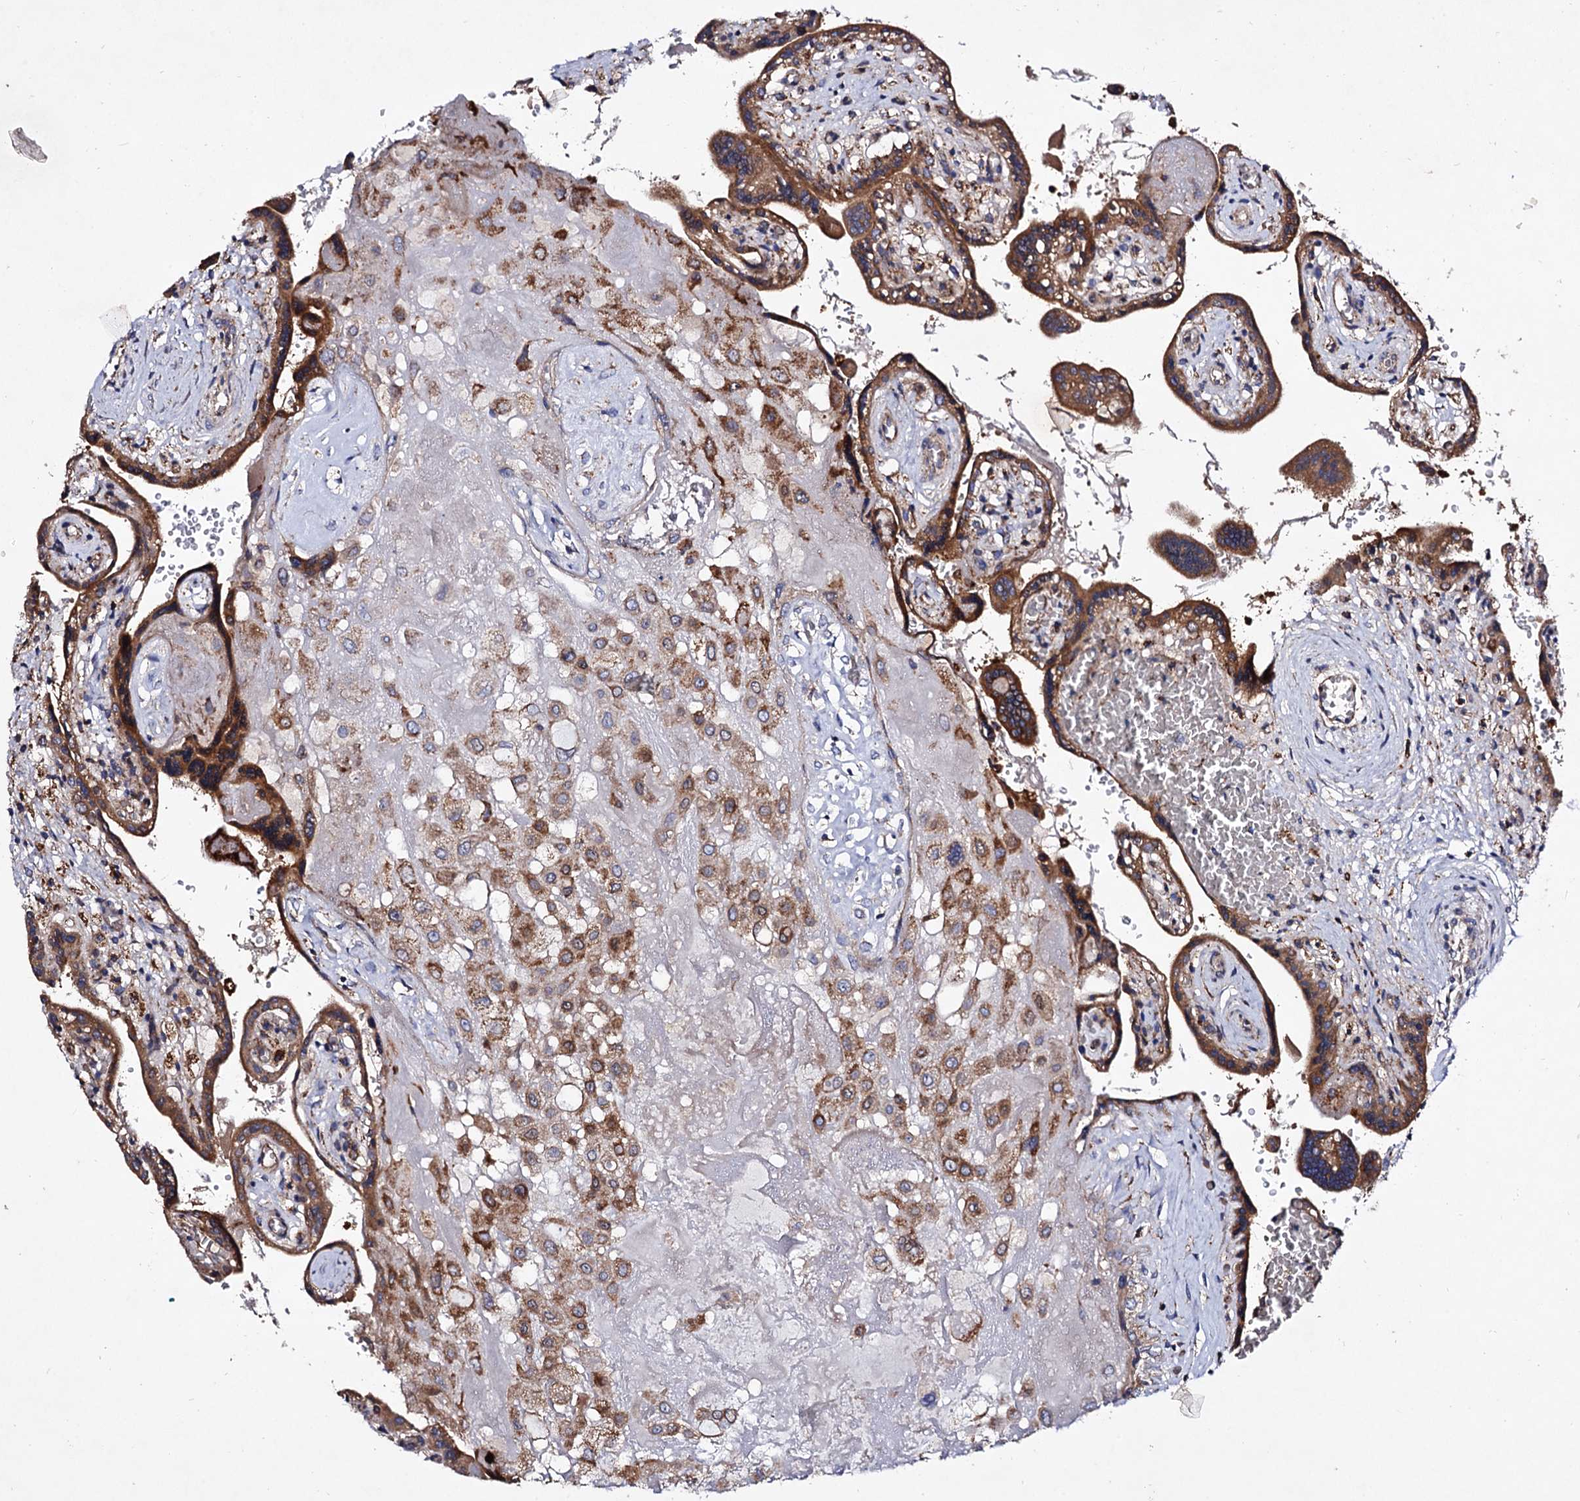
{"staining": {"intensity": "moderate", "quantity": ">75%", "location": "cytoplasmic/membranous"}, "tissue": "placenta", "cell_type": "Decidual cells", "image_type": "normal", "snomed": [{"axis": "morphology", "description": "Normal tissue, NOS"}, {"axis": "topography", "description": "Placenta"}], "caption": "Immunohistochemistry (IHC) image of unremarkable placenta: human placenta stained using immunohistochemistry (IHC) demonstrates medium levels of moderate protein expression localized specifically in the cytoplasmic/membranous of decidual cells, appearing as a cytoplasmic/membranous brown color.", "gene": "ACAD9", "patient": {"sex": "female", "age": 37}}